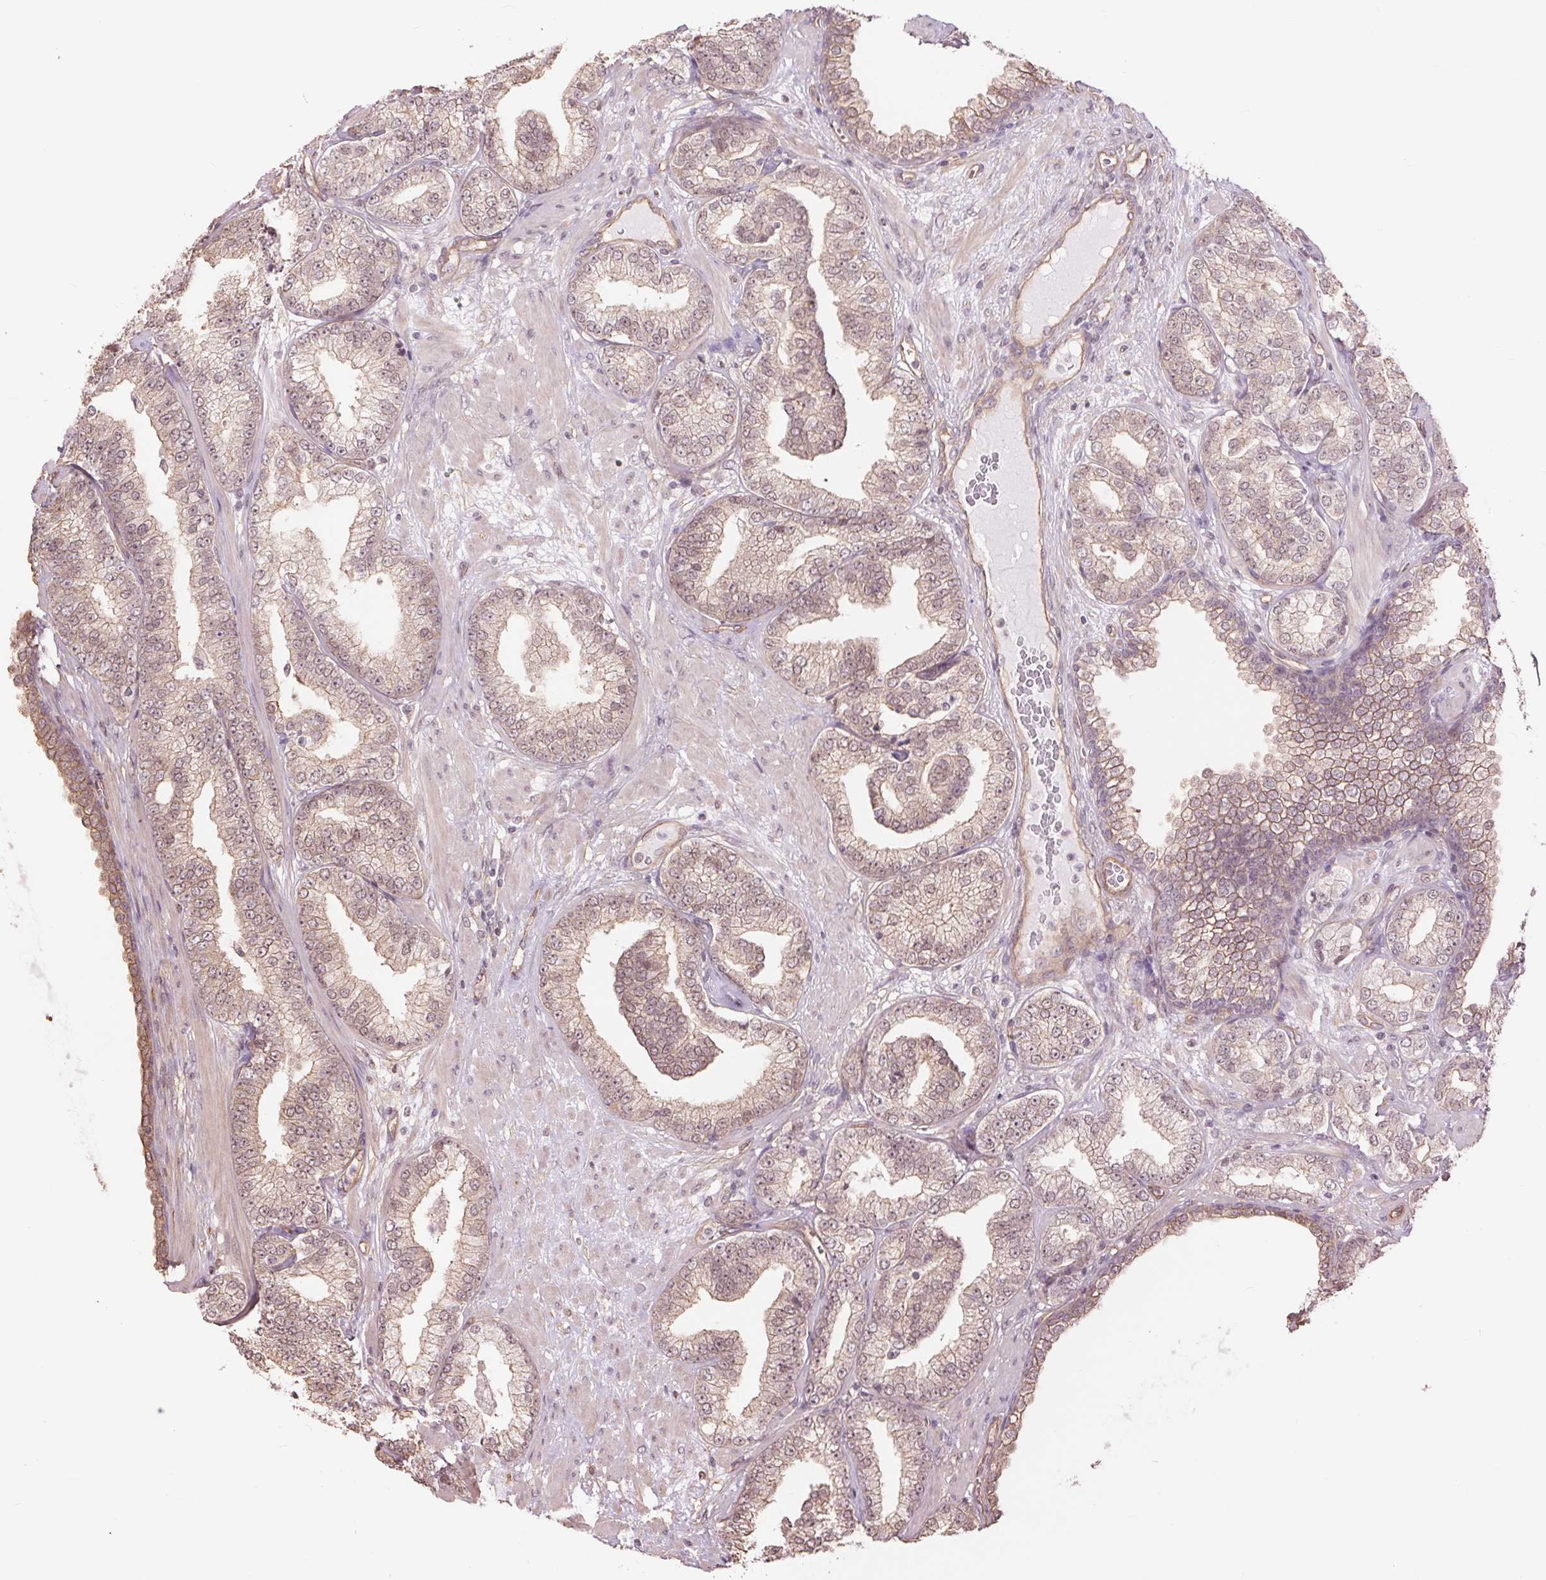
{"staining": {"intensity": "weak", "quantity": "<25%", "location": "cytoplasmic/membranous,nuclear"}, "tissue": "prostate cancer", "cell_type": "Tumor cells", "image_type": "cancer", "snomed": [{"axis": "morphology", "description": "Adenocarcinoma, High grade"}, {"axis": "topography", "description": "Prostate"}], "caption": "Tumor cells show no significant protein expression in prostate cancer.", "gene": "PALM", "patient": {"sex": "male", "age": 62}}